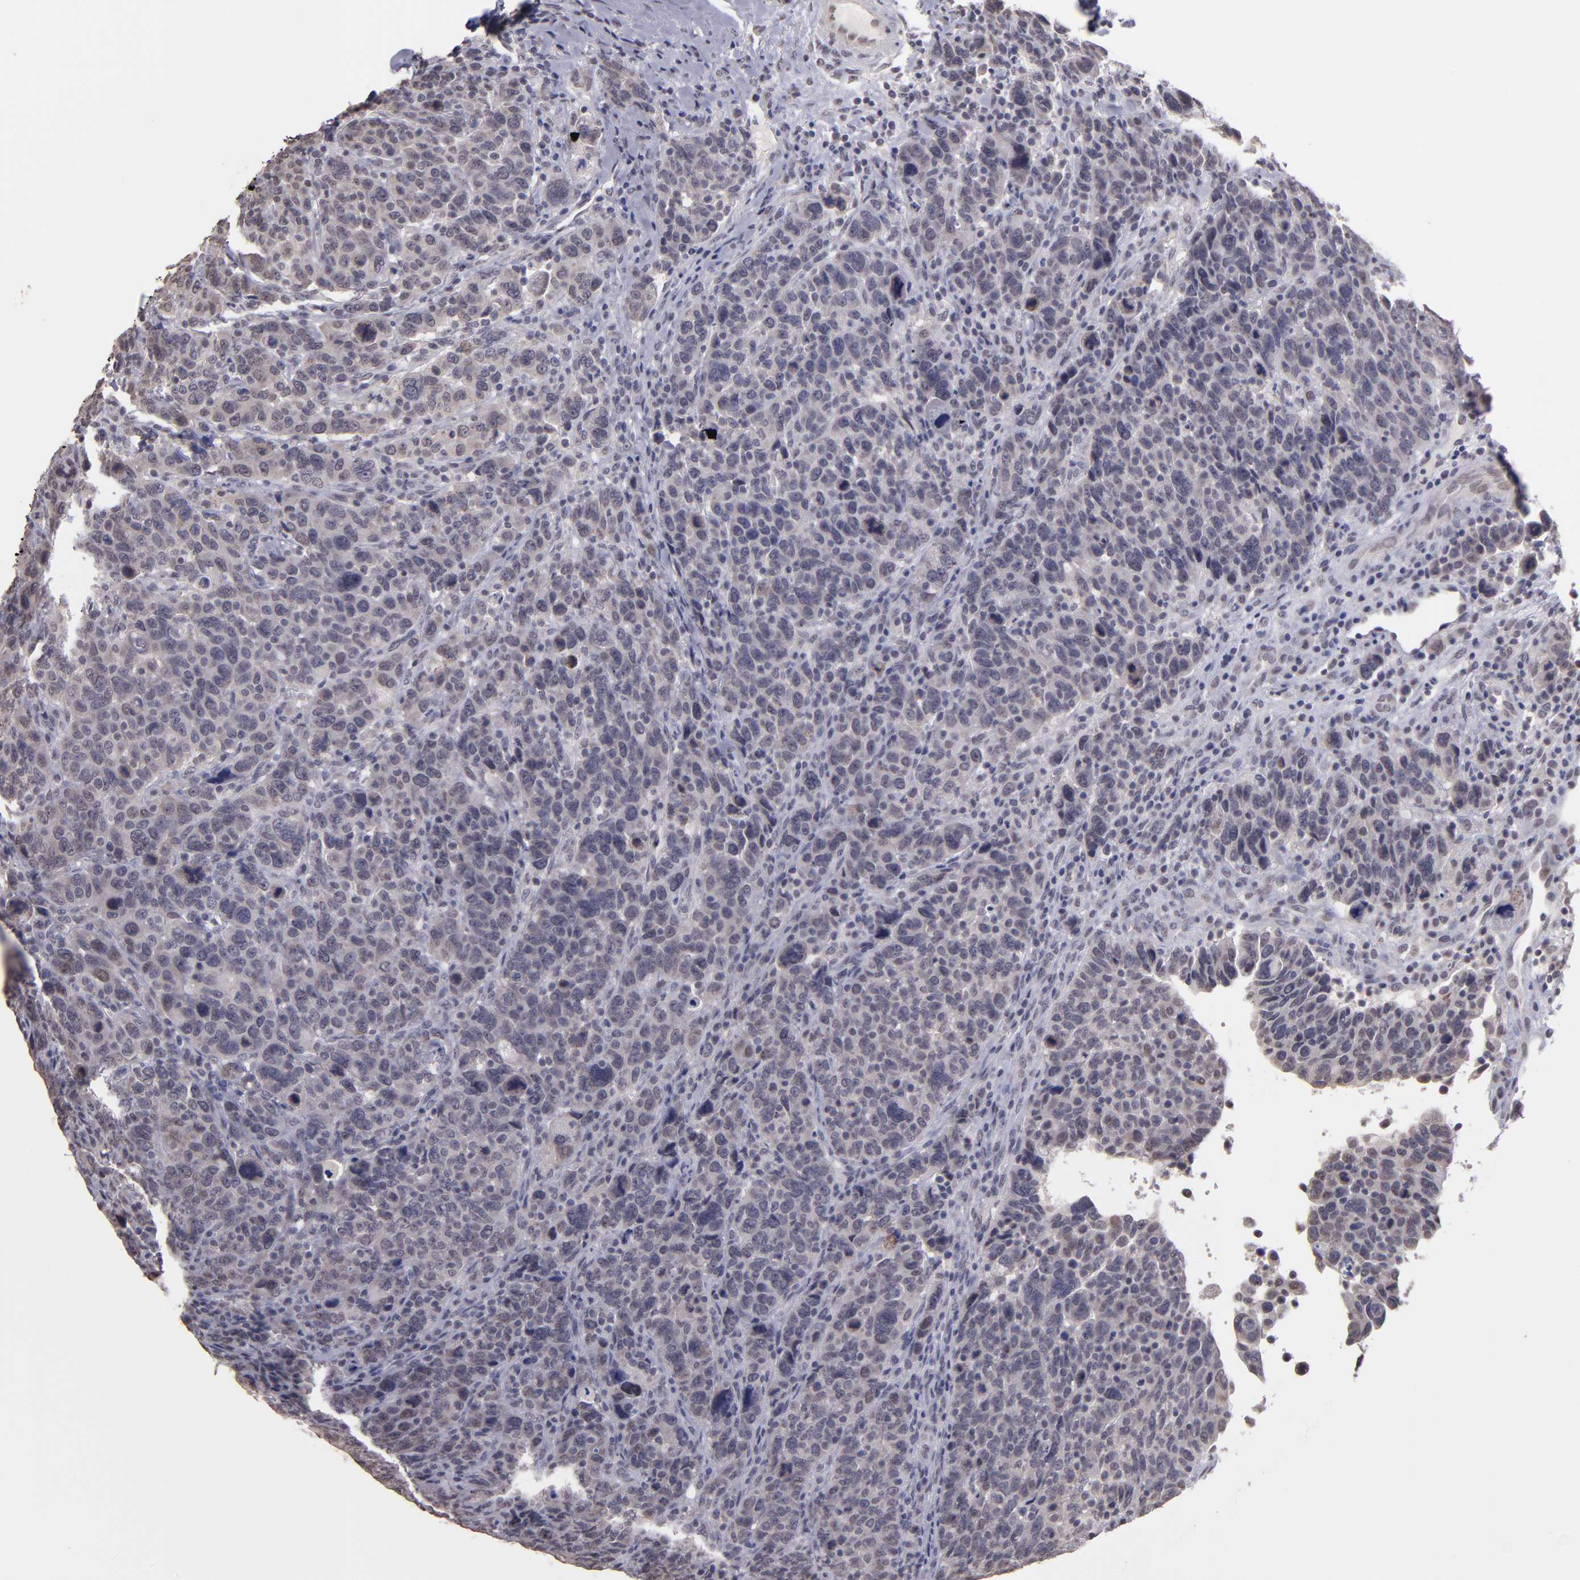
{"staining": {"intensity": "weak", "quantity": ">75%", "location": "cytoplasmic/membranous,nuclear"}, "tissue": "breast cancer", "cell_type": "Tumor cells", "image_type": "cancer", "snomed": [{"axis": "morphology", "description": "Duct carcinoma"}, {"axis": "topography", "description": "Breast"}], "caption": "Immunohistochemical staining of infiltrating ductal carcinoma (breast) shows low levels of weak cytoplasmic/membranous and nuclear positivity in about >75% of tumor cells.", "gene": "NRXN3", "patient": {"sex": "female", "age": 37}}